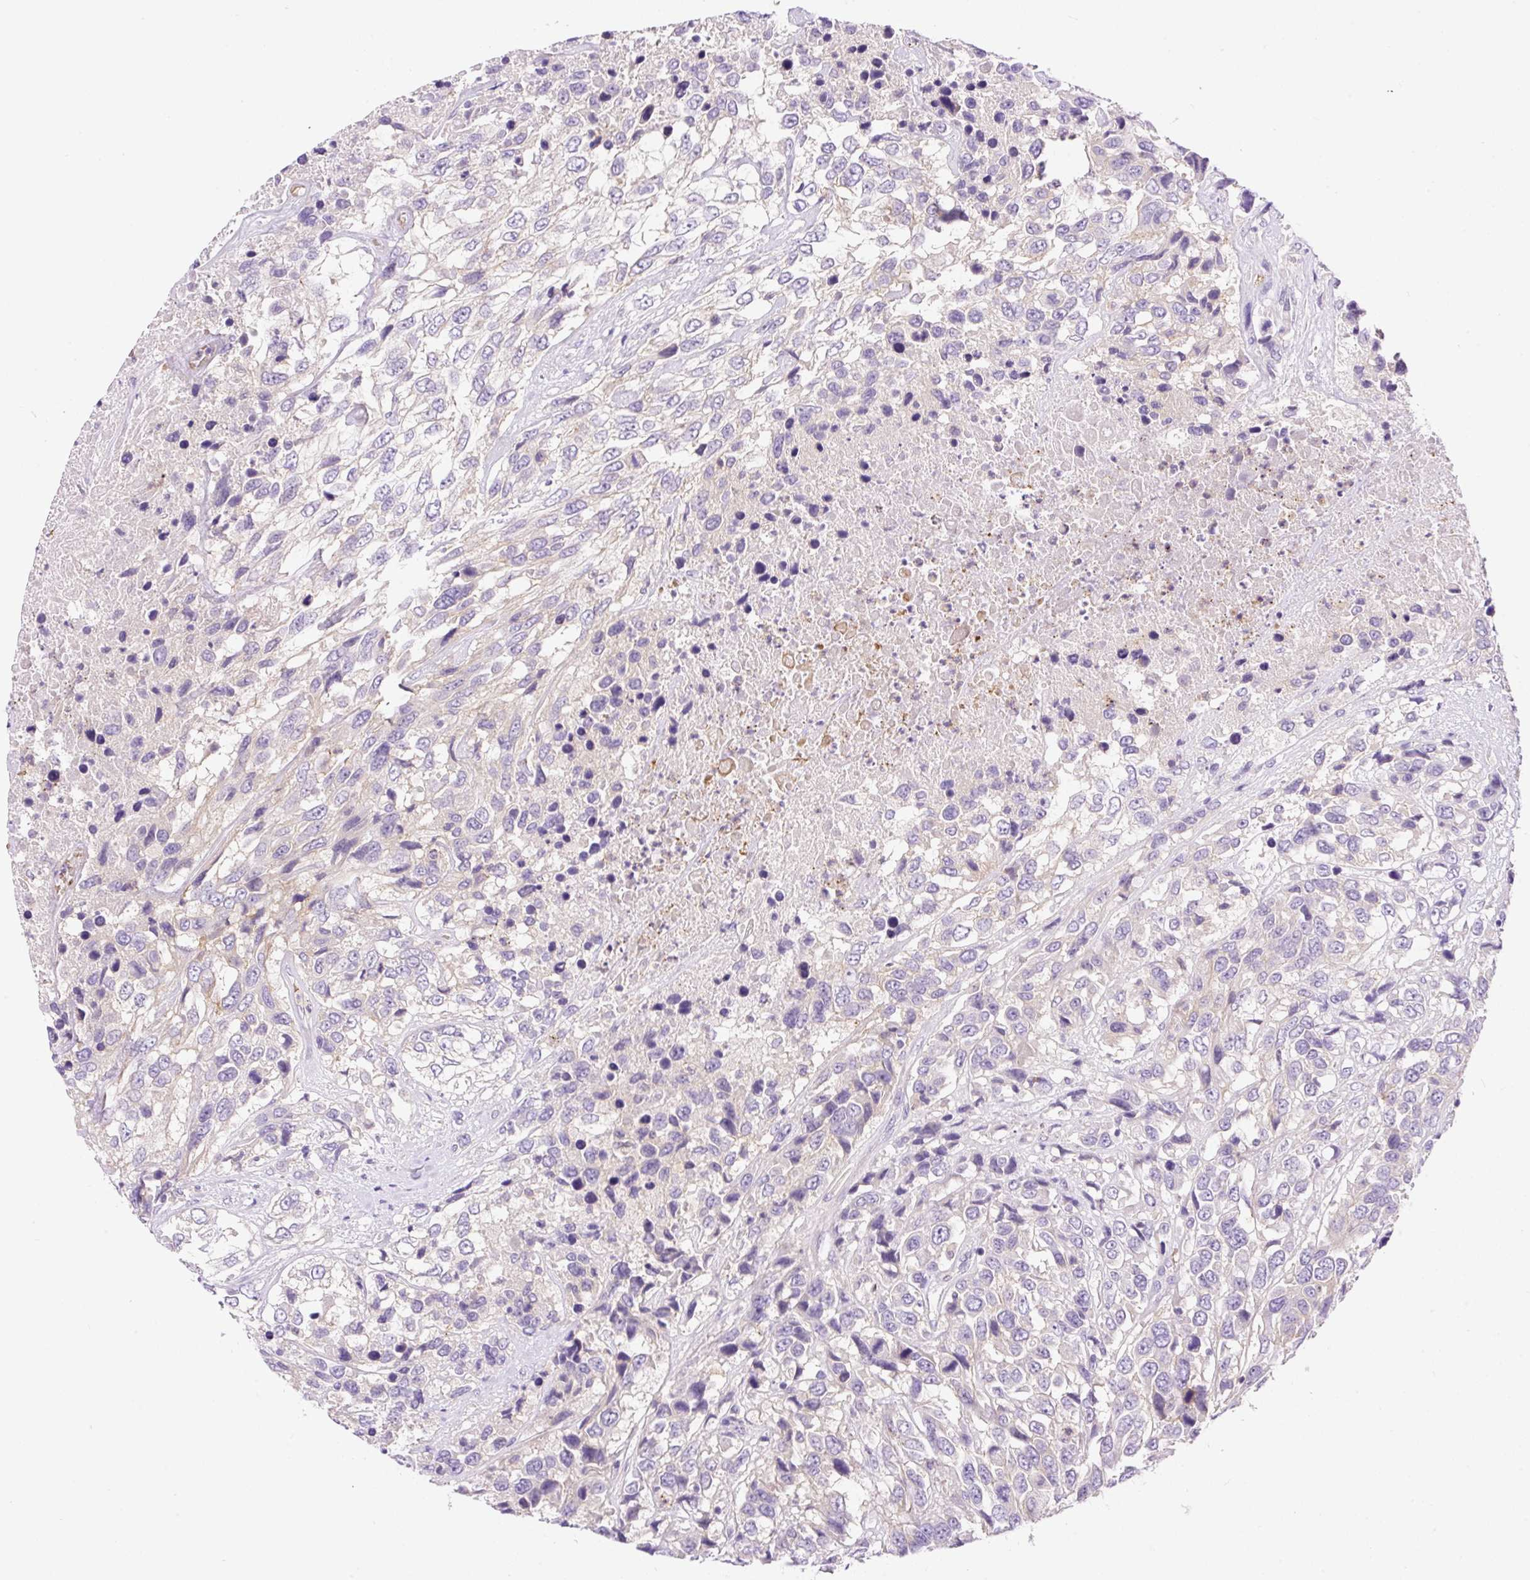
{"staining": {"intensity": "negative", "quantity": "none", "location": "none"}, "tissue": "urothelial cancer", "cell_type": "Tumor cells", "image_type": "cancer", "snomed": [{"axis": "morphology", "description": "Urothelial carcinoma, High grade"}, {"axis": "topography", "description": "Urinary bladder"}], "caption": "Immunohistochemistry (IHC) photomicrograph of human urothelial cancer stained for a protein (brown), which displays no positivity in tumor cells.", "gene": "LHFPL5", "patient": {"sex": "female", "age": 70}}